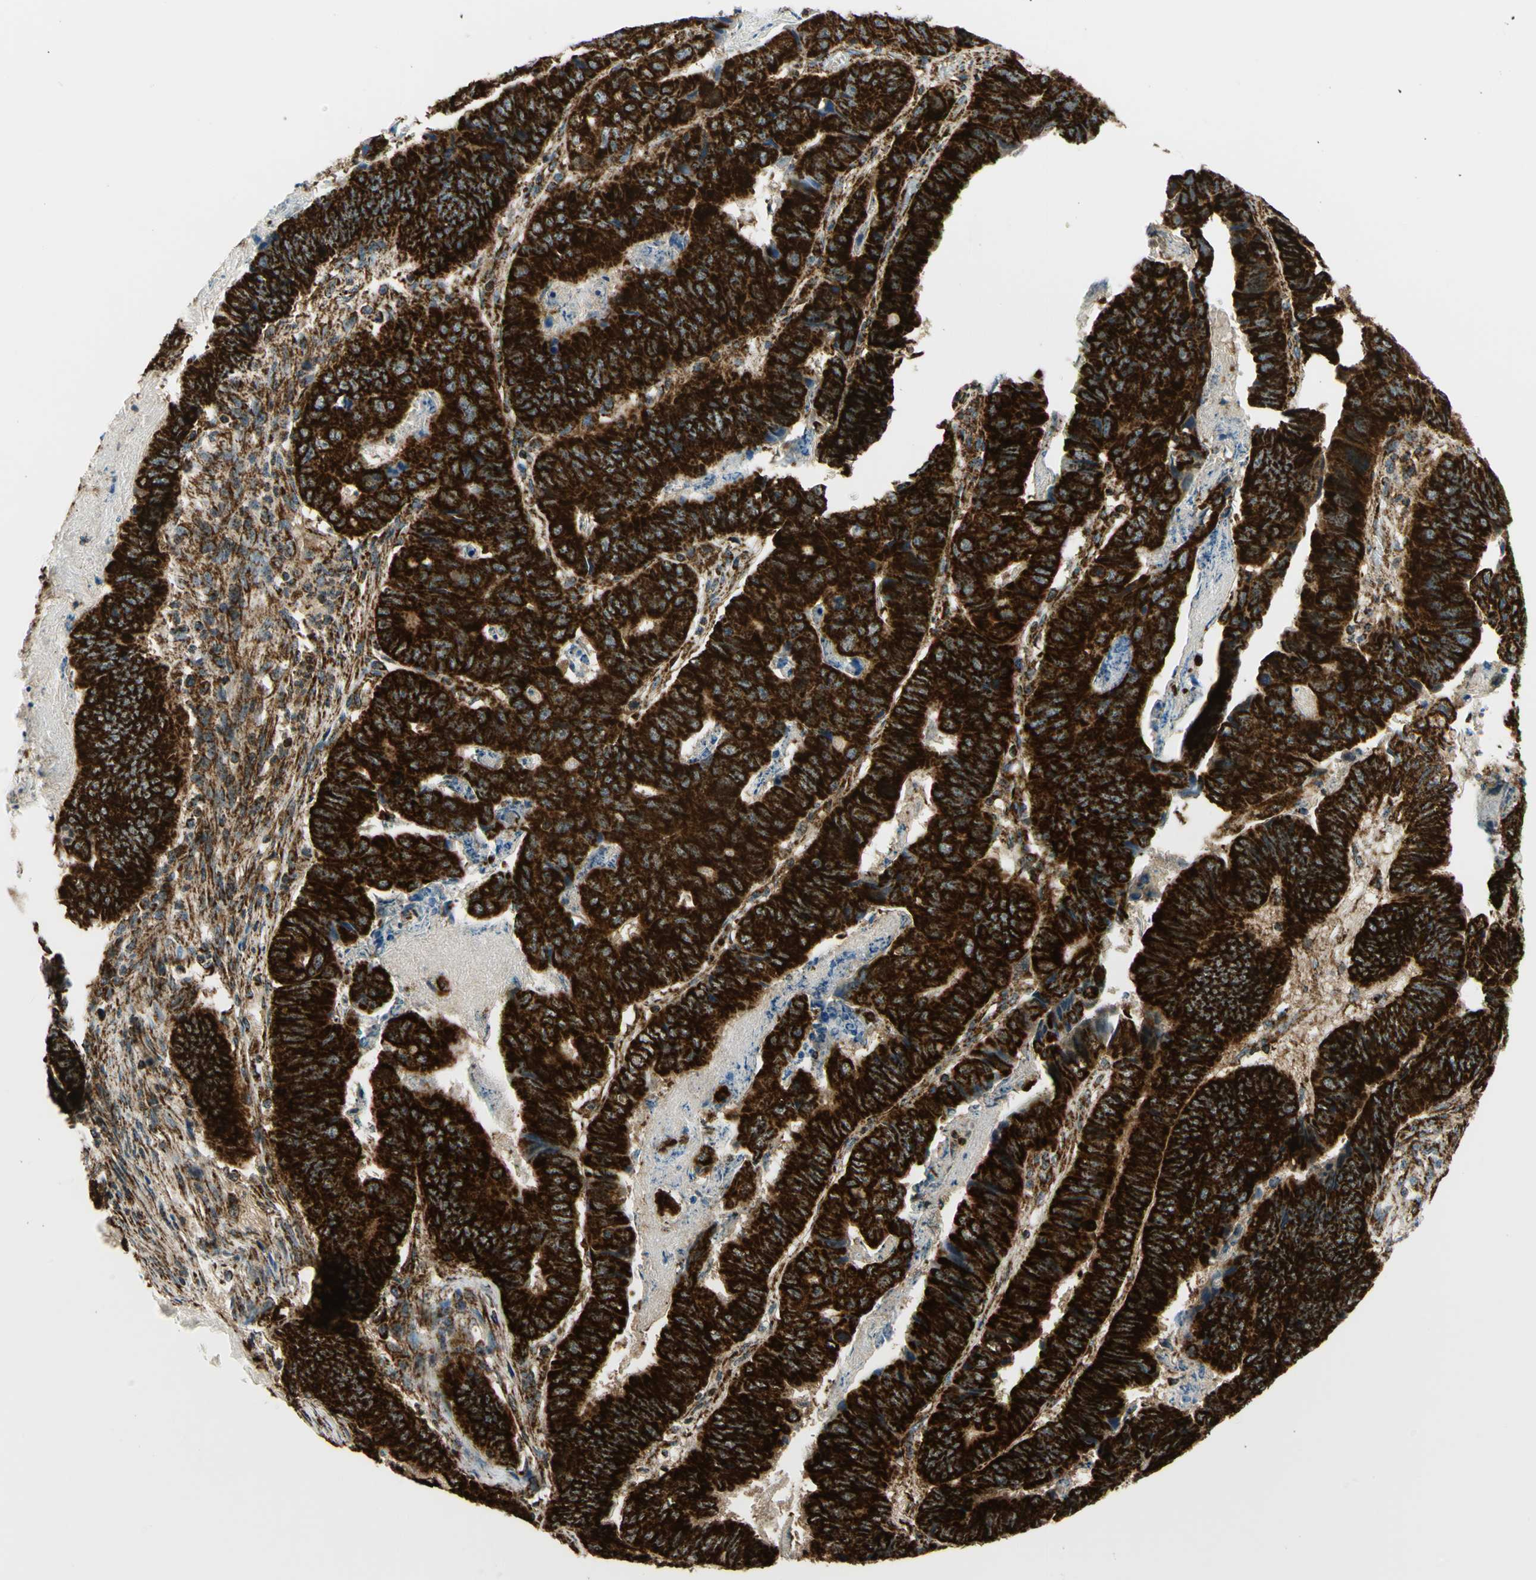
{"staining": {"intensity": "strong", "quantity": ">75%", "location": "cytoplasmic/membranous"}, "tissue": "stomach cancer", "cell_type": "Tumor cells", "image_type": "cancer", "snomed": [{"axis": "morphology", "description": "Adenocarcinoma, NOS"}, {"axis": "topography", "description": "Stomach, lower"}], "caption": "The histopathology image demonstrates a brown stain indicating the presence of a protein in the cytoplasmic/membranous of tumor cells in stomach cancer (adenocarcinoma).", "gene": "MAVS", "patient": {"sex": "male", "age": 77}}